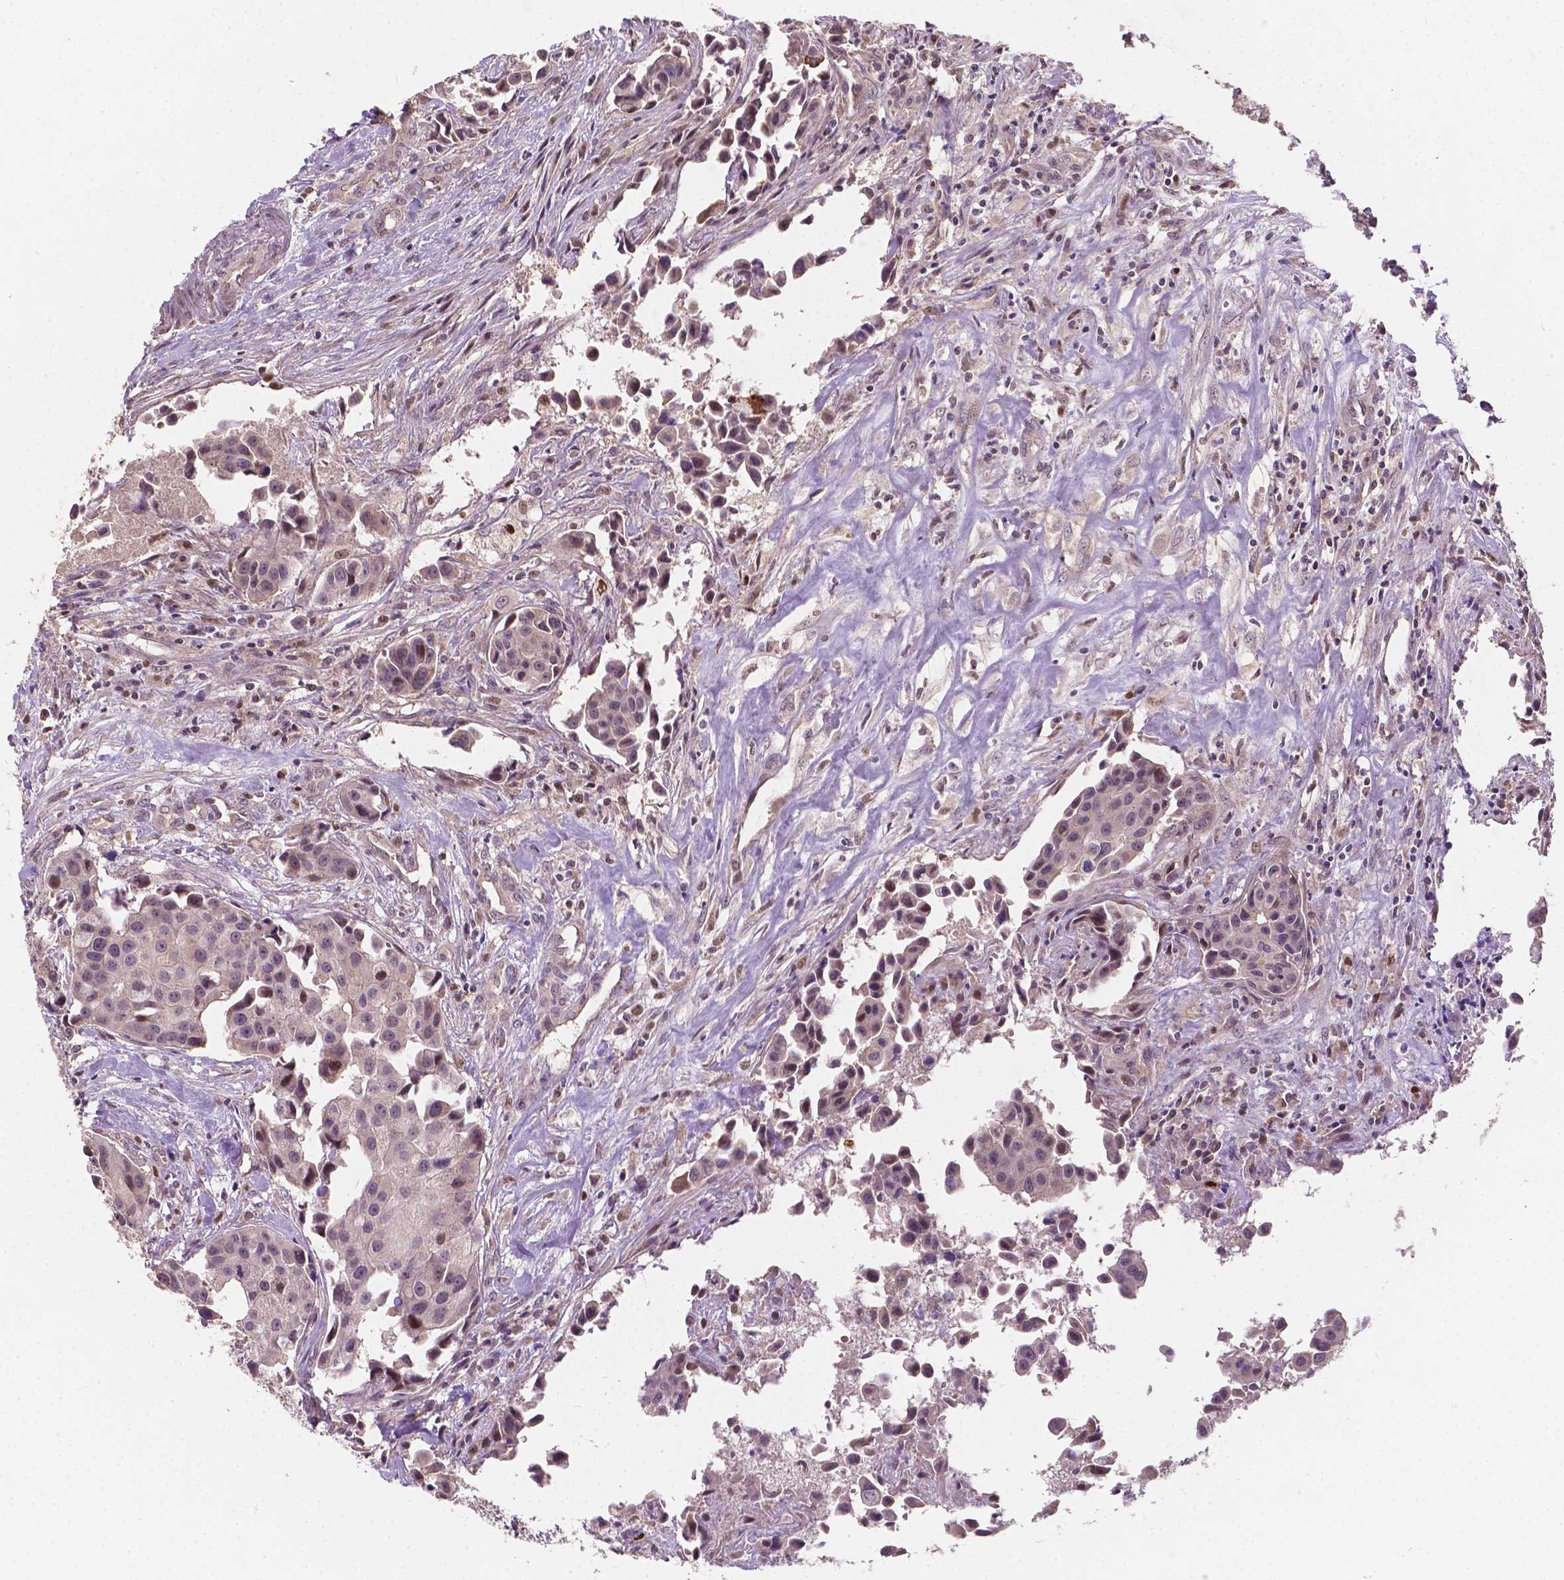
{"staining": {"intensity": "moderate", "quantity": "<25%", "location": "nuclear"}, "tissue": "head and neck cancer", "cell_type": "Tumor cells", "image_type": "cancer", "snomed": [{"axis": "morphology", "description": "Adenocarcinoma, NOS"}, {"axis": "topography", "description": "Head-Neck"}], "caption": "DAB immunohistochemical staining of head and neck adenocarcinoma shows moderate nuclear protein positivity in approximately <25% of tumor cells. The staining is performed using DAB brown chromogen to label protein expression. The nuclei are counter-stained blue using hematoxylin.", "gene": "DUSP16", "patient": {"sex": "male", "age": 76}}